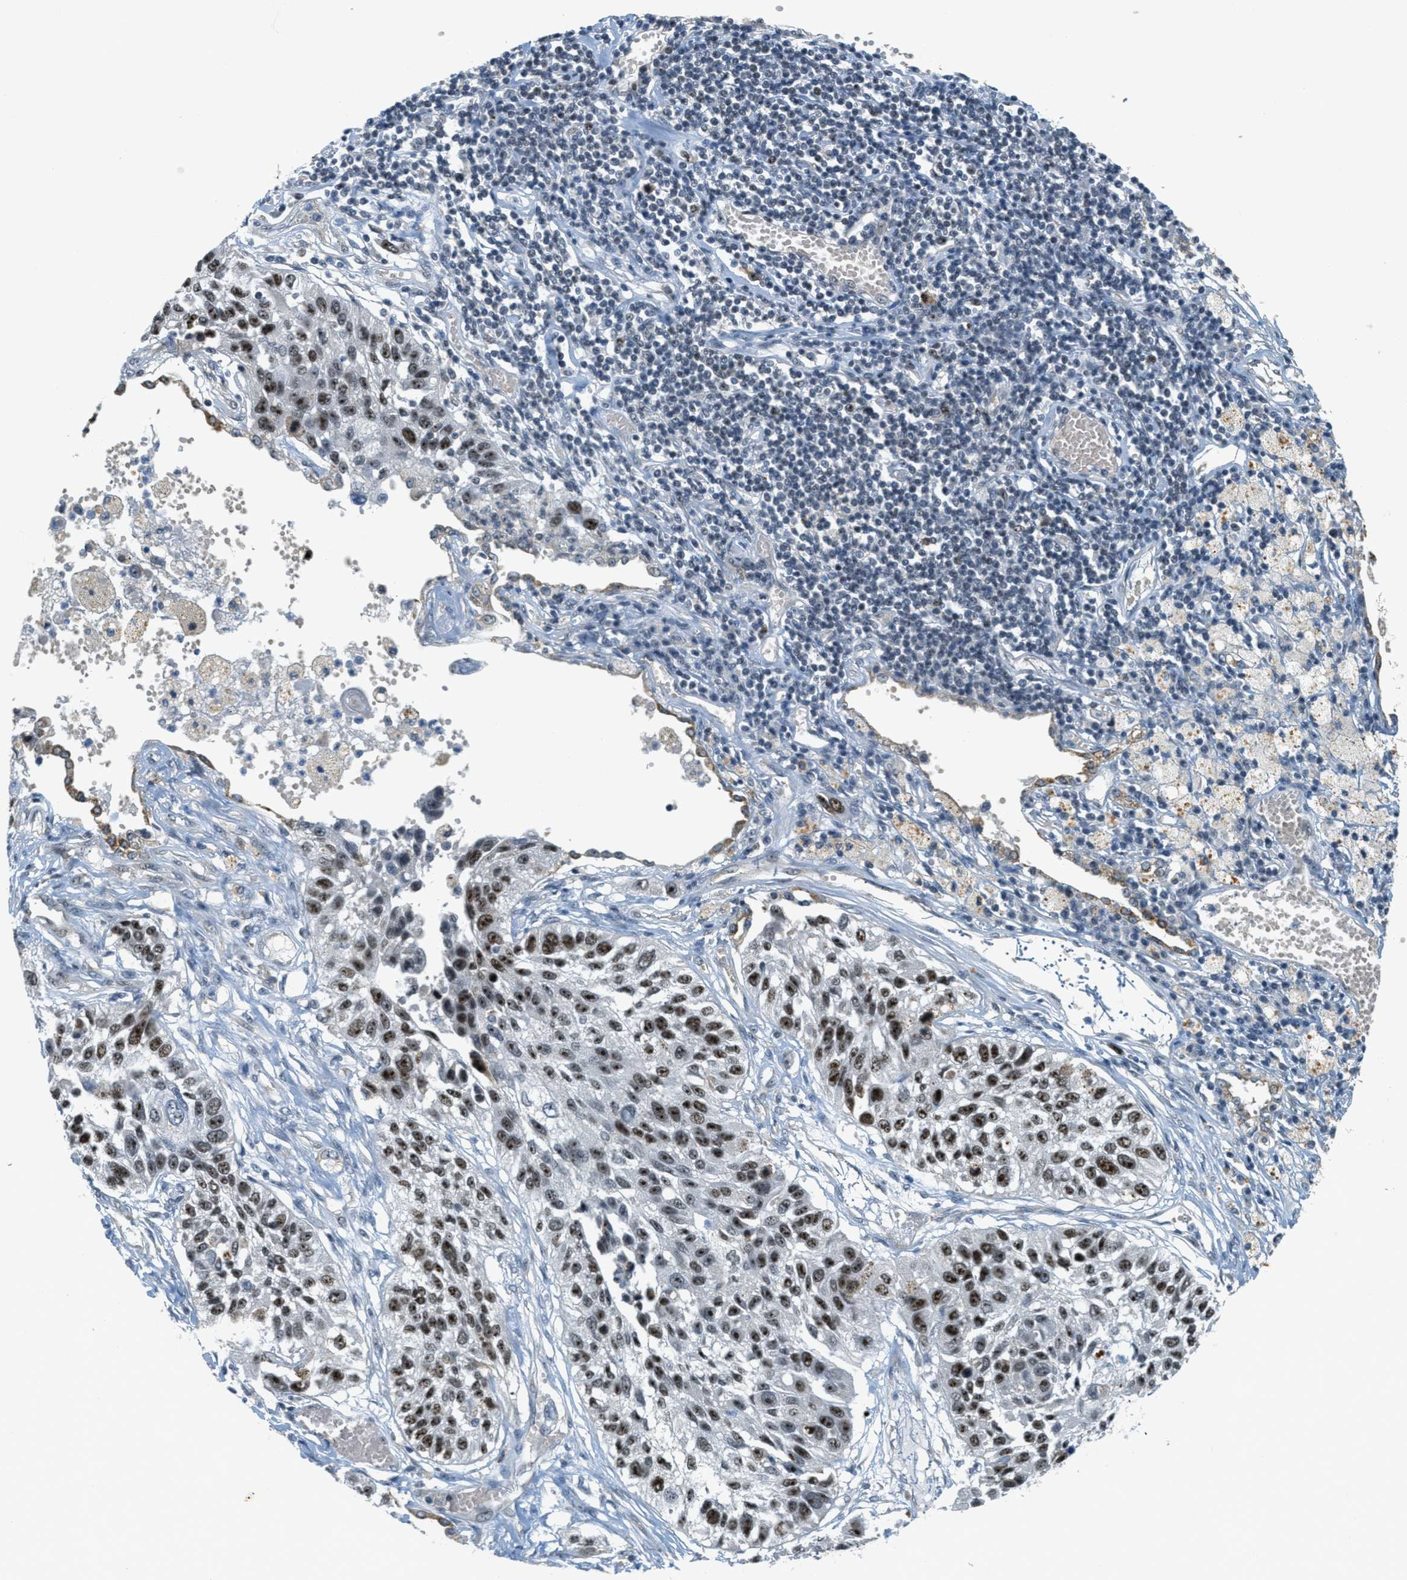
{"staining": {"intensity": "strong", "quantity": ">75%", "location": "nuclear"}, "tissue": "lung cancer", "cell_type": "Tumor cells", "image_type": "cancer", "snomed": [{"axis": "morphology", "description": "Squamous cell carcinoma, NOS"}, {"axis": "topography", "description": "Lung"}], "caption": "A histopathology image showing strong nuclear expression in about >75% of tumor cells in lung cancer, as visualized by brown immunohistochemical staining.", "gene": "DDX47", "patient": {"sex": "male", "age": 71}}